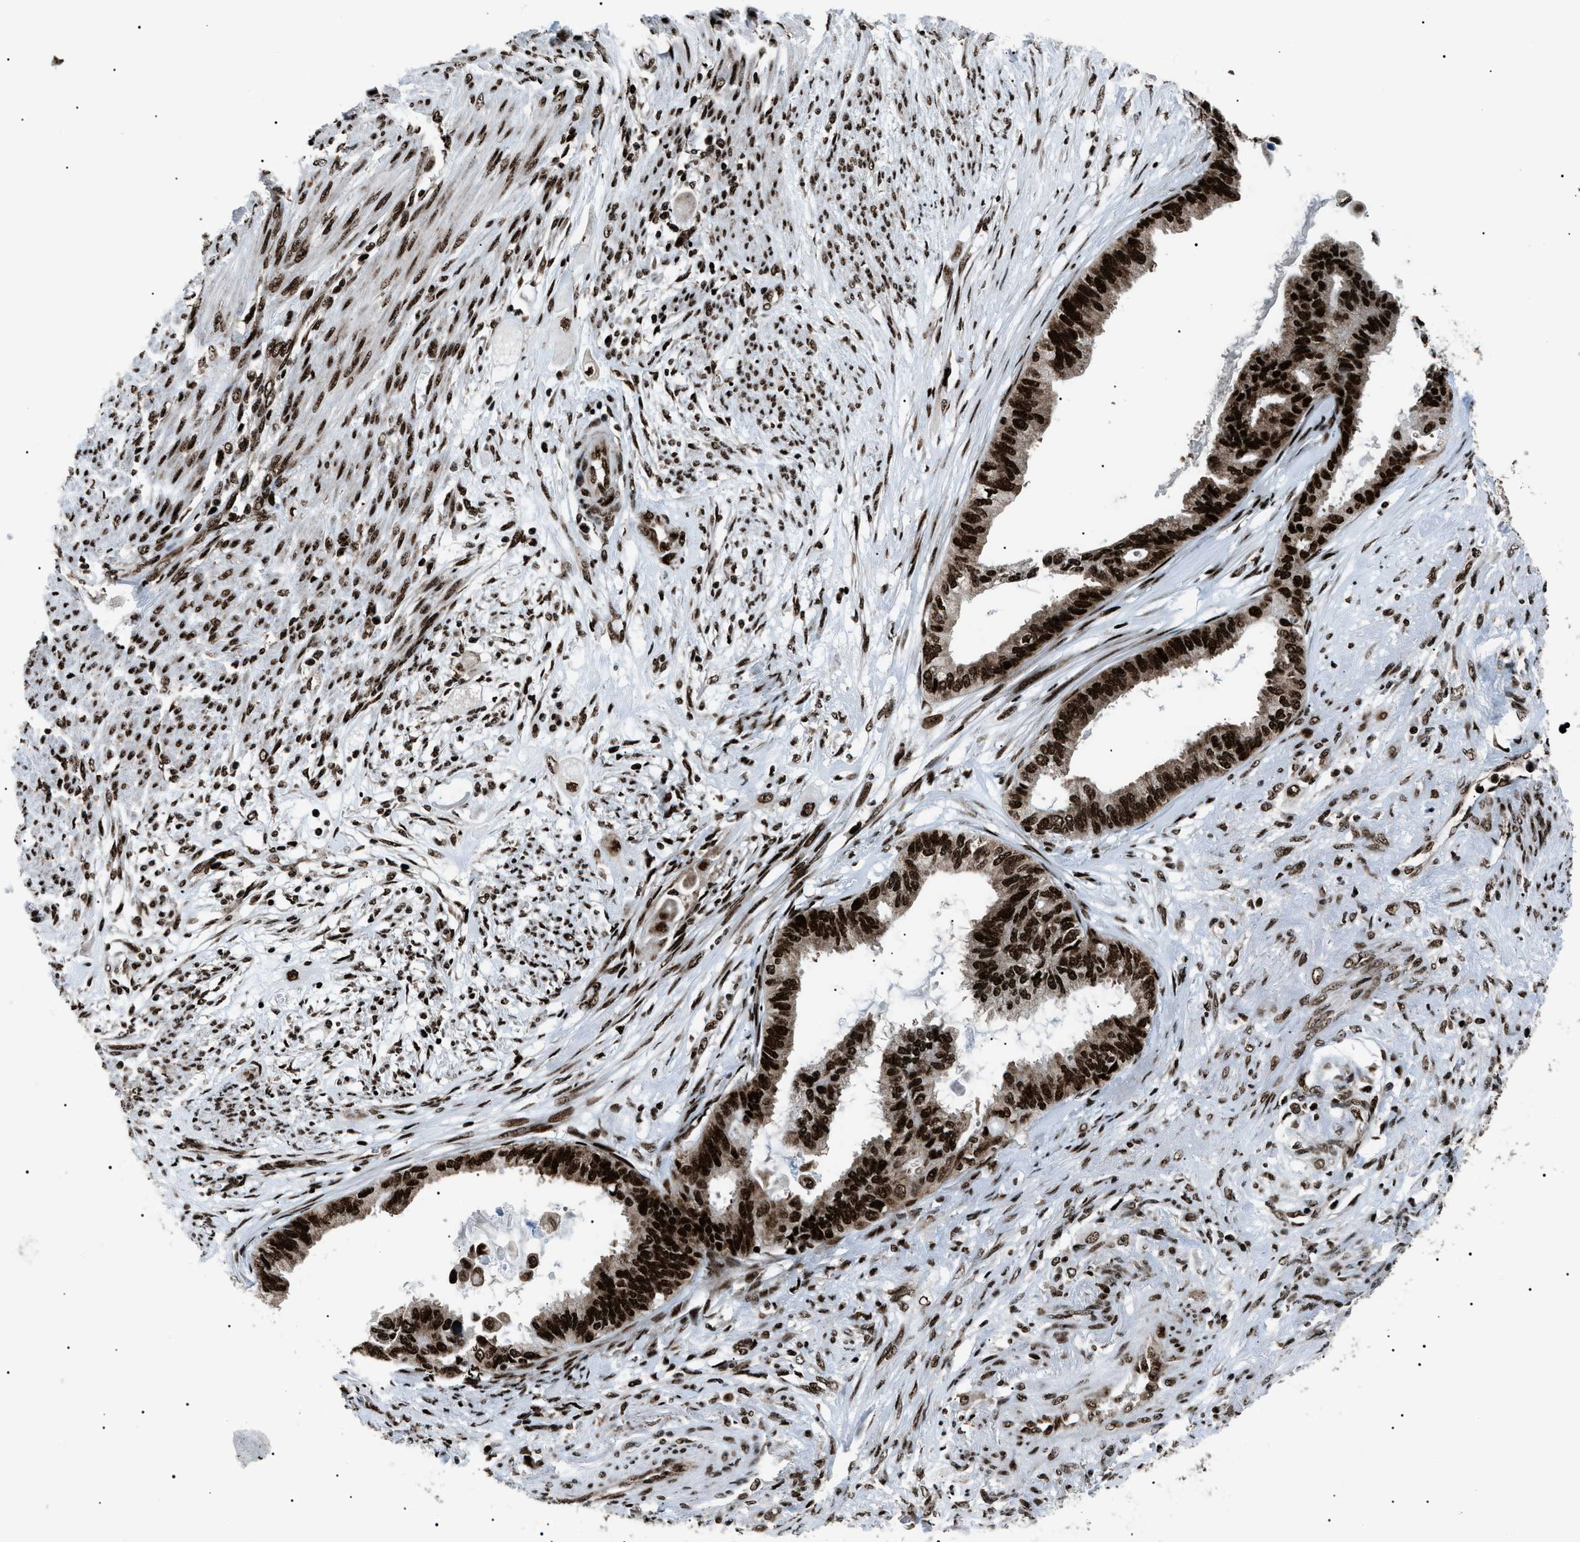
{"staining": {"intensity": "strong", "quantity": ">75%", "location": "nuclear"}, "tissue": "cervical cancer", "cell_type": "Tumor cells", "image_type": "cancer", "snomed": [{"axis": "morphology", "description": "Normal tissue, NOS"}, {"axis": "morphology", "description": "Adenocarcinoma, NOS"}, {"axis": "topography", "description": "Cervix"}, {"axis": "topography", "description": "Endometrium"}], "caption": "Immunohistochemical staining of human cervical cancer displays strong nuclear protein staining in about >75% of tumor cells. The protein is shown in brown color, while the nuclei are stained blue.", "gene": "HNRNPK", "patient": {"sex": "female", "age": 86}}